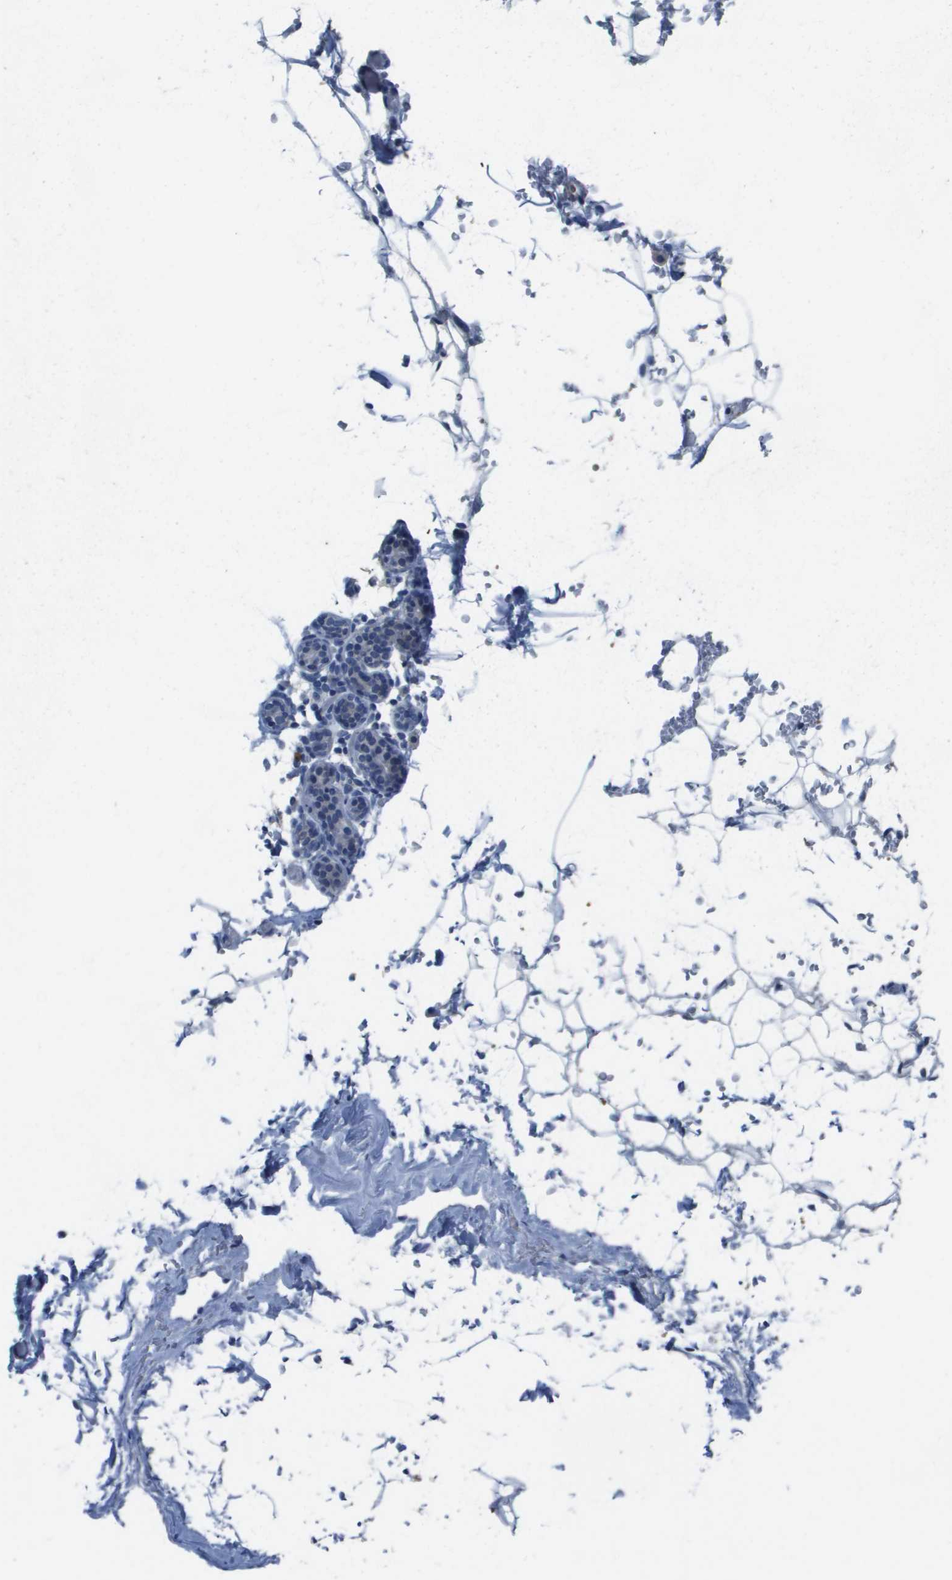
{"staining": {"intensity": "negative", "quantity": "none", "location": "none"}, "tissue": "adipose tissue", "cell_type": "Adipocytes", "image_type": "normal", "snomed": [{"axis": "morphology", "description": "Normal tissue, NOS"}, {"axis": "topography", "description": "Breast"}, {"axis": "topography", "description": "Soft tissue"}], "caption": "Protein analysis of normal adipose tissue exhibits no significant expression in adipocytes. (Stains: DAB (3,3'-diaminobenzidine) immunohistochemistry with hematoxylin counter stain, Microscopy: brightfield microscopy at high magnification).", "gene": "NCS1", "patient": {"sex": "female", "age": 75}}